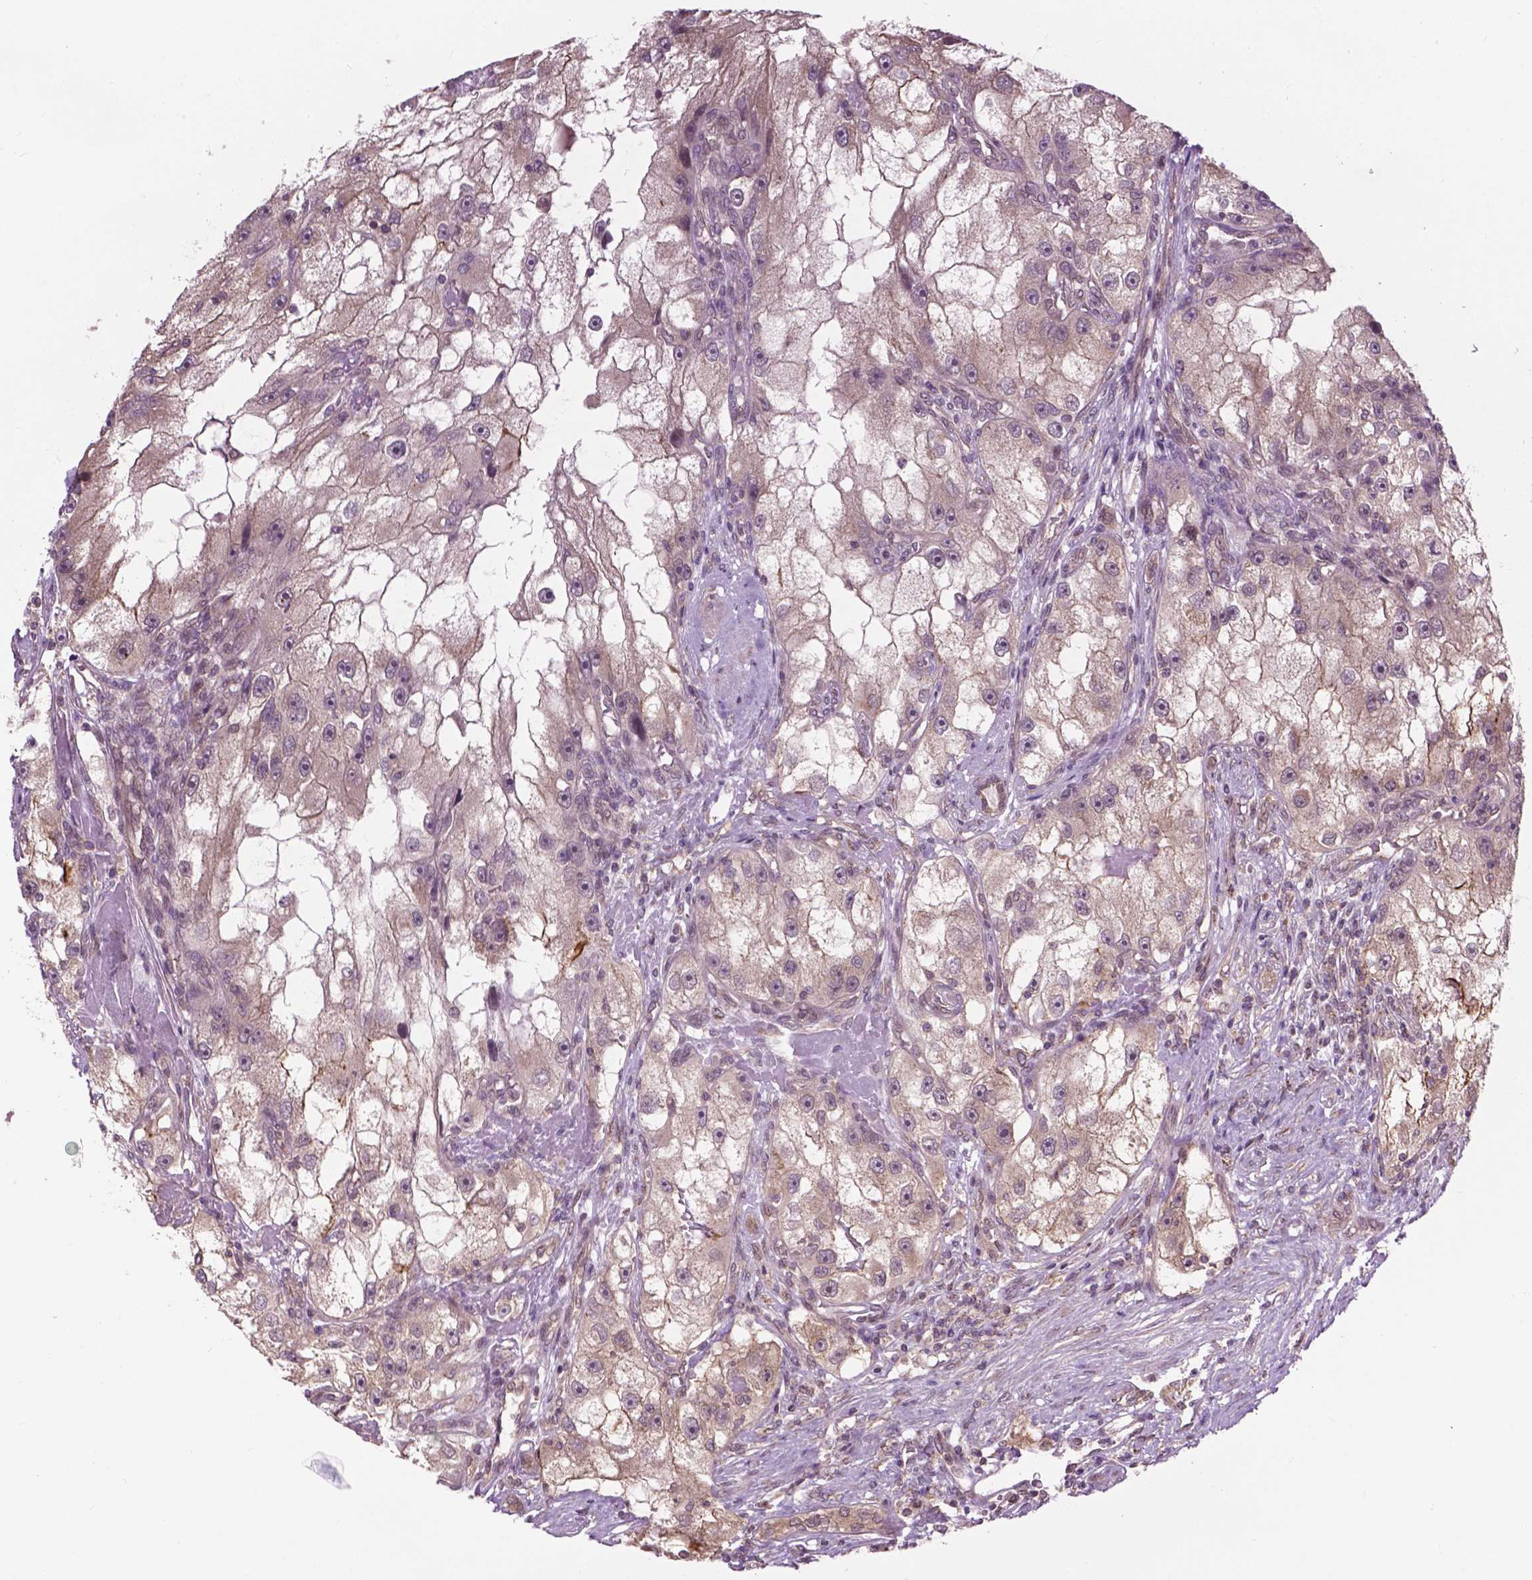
{"staining": {"intensity": "weak", "quantity": "<25%", "location": "cytoplasmic/membranous"}, "tissue": "renal cancer", "cell_type": "Tumor cells", "image_type": "cancer", "snomed": [{"axis": "morphology", "description": "Adenocarcinoma, NOS"}, {"axis": "topography", "description": "Kidney"}], "caption": "A high-resolution micrograph shows immunohistochemistry (IHC) staining of adenocarcinoma (renal), which reveals no significant positivity in tumor cells.", "gene": "PPP1CB", "patient": {"sex": "male", "age": 63}}